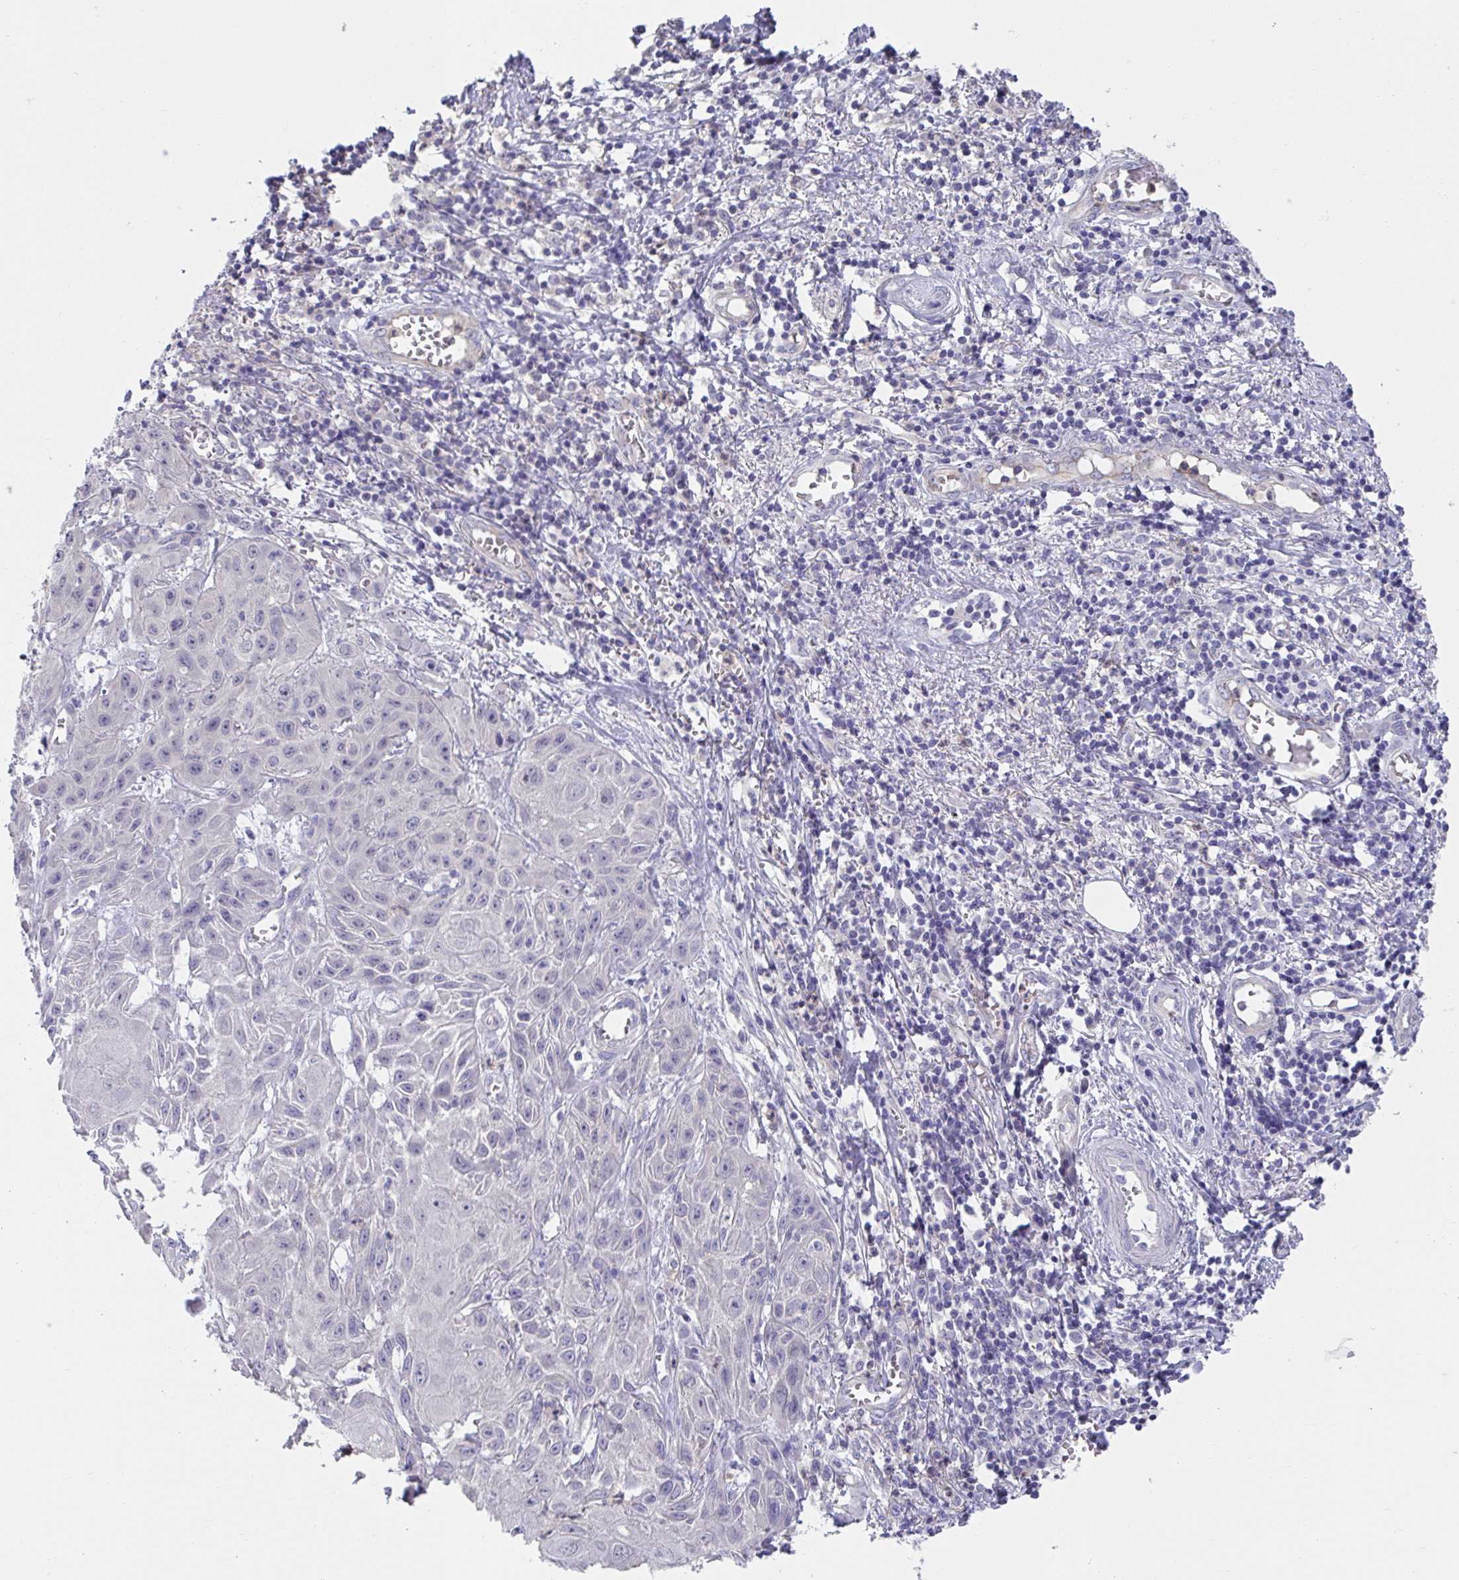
{"staining": {"intensity": "negative", "quantity": "none", "location": "none"}, "tissue": "skin cancer", "cell_type": "Tumor cells", "image_type": "cancer", "snomed": [{"axis": "morphology", "description": "Squamous cell carcinoma, NOS"}, {"axis": "topography", "description": "Skin"}, {"axis": "topography", "description": "Vulva"}], "caption": "Immunohistochemical staining of skin squamous cell carcinoma displays no significant positivity in tumor cells.", "gene": "CXCR1", "patient": {"sex": "female", "age": 71}}